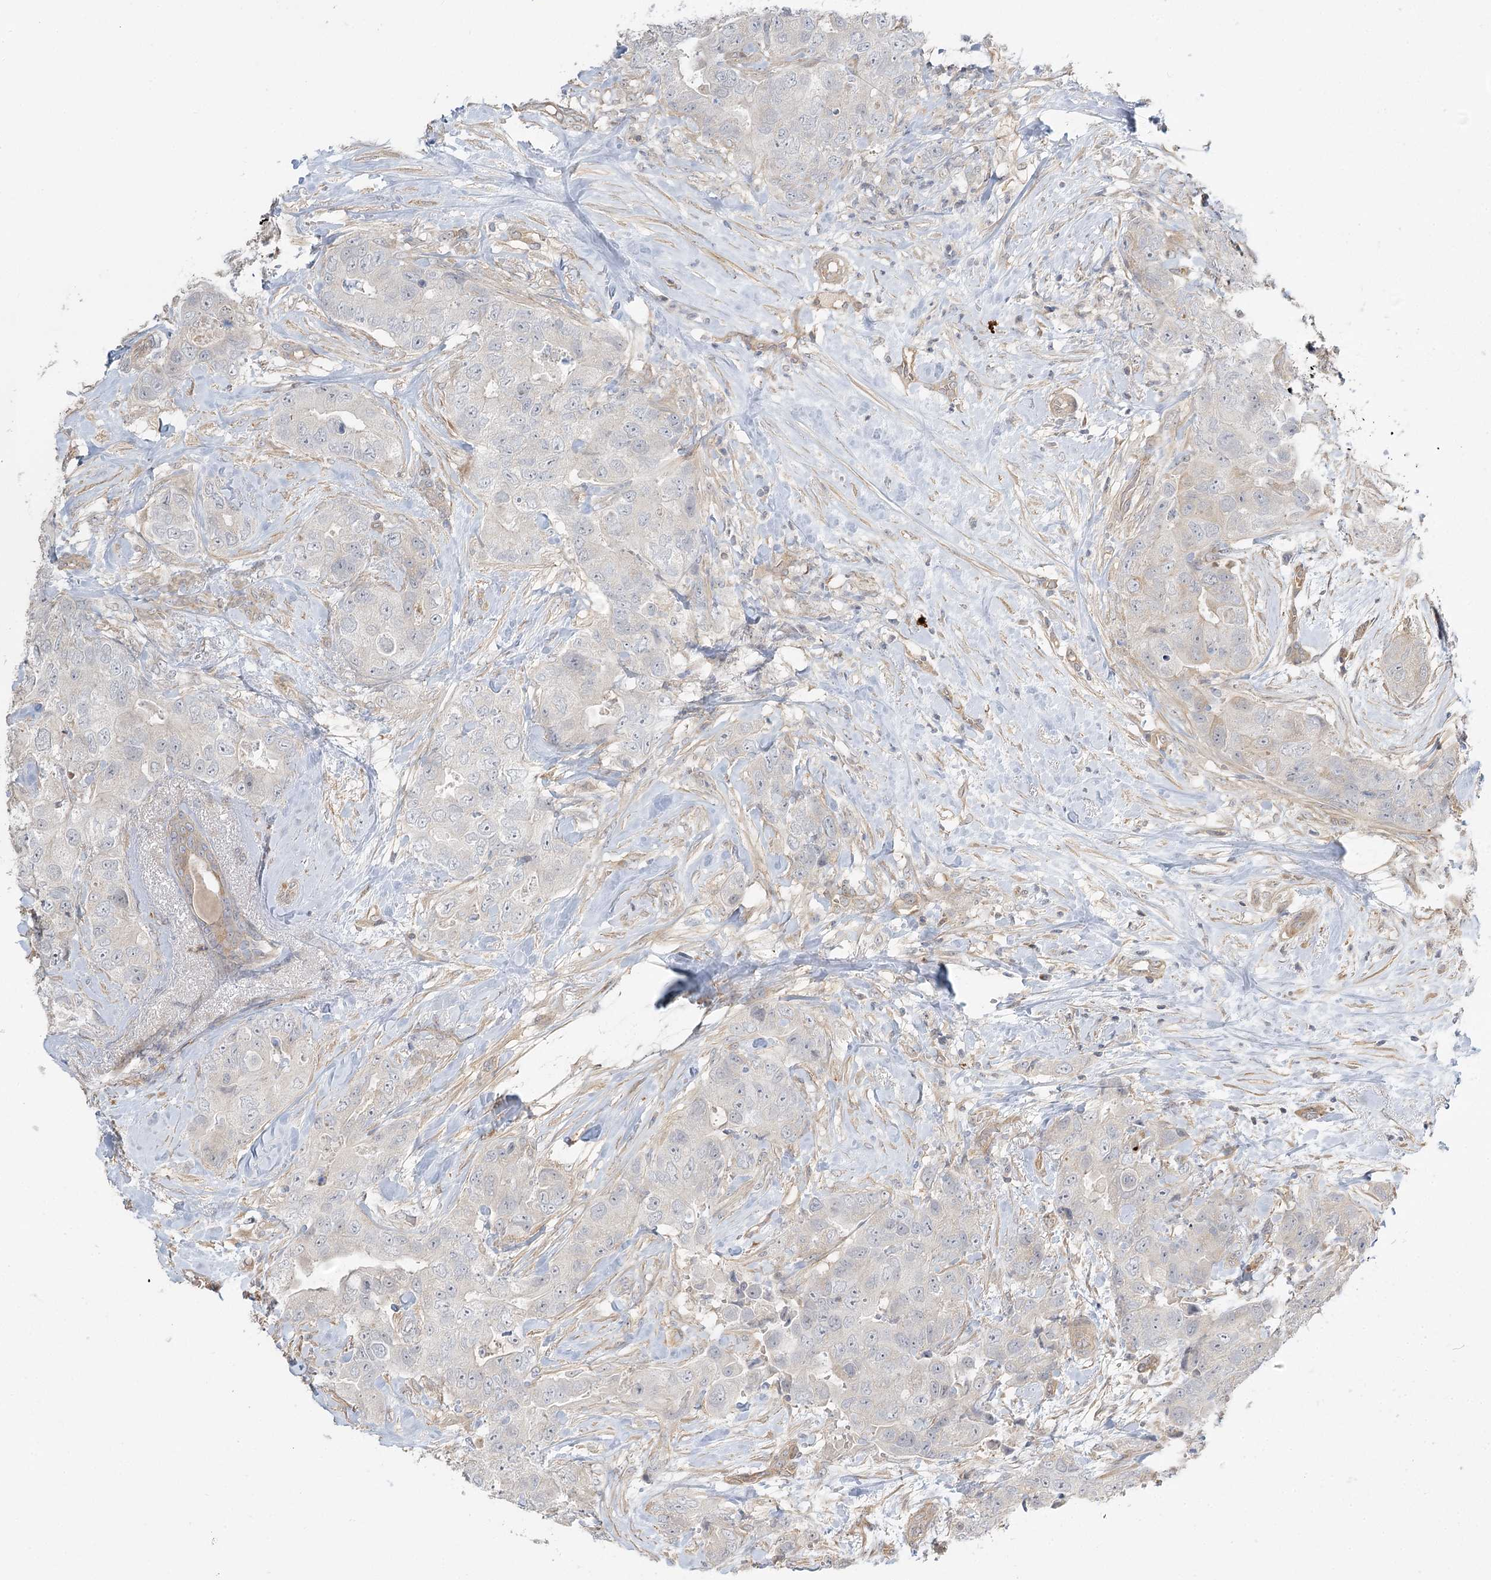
{"staining": {"intensity": "negative", "quantity": "none", "location": "none"}, "tissue": "breast cancer", "cell_type": "Tumor cells", "image_type": "cancer", "snomed": [{"axis": "morphology", "description": "Duct carcinoma"}, {"axis": "topography", "description": "Breast"}], "caption": "Intraductal carcinoma (breast) stained for a protein using immunohistochemistry exhibits no positivity tumor cells.", "gene": "GUCY2C", "patient": {"sex": "female", "age": 62}}